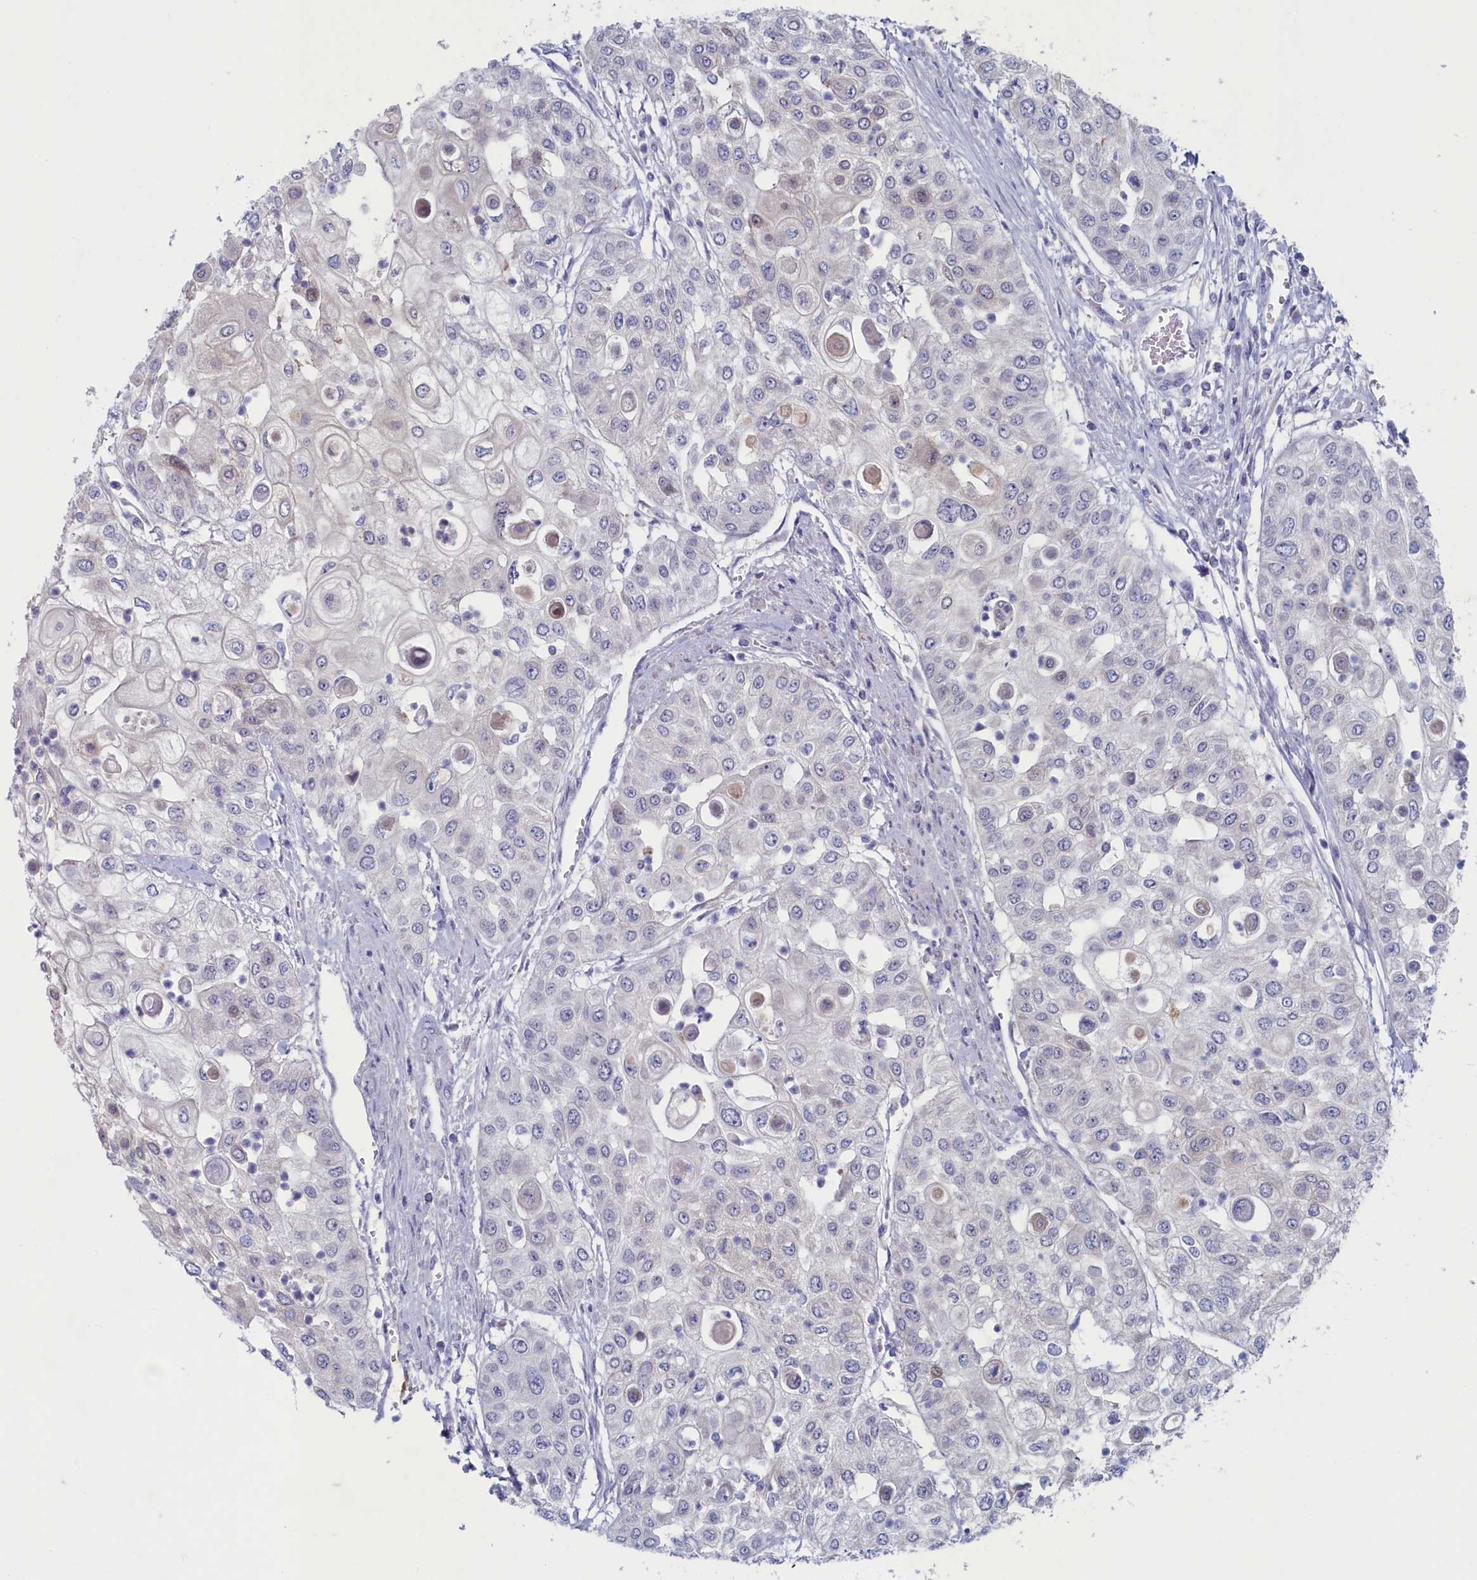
{"staining": {"intensity": "negative", "quantity": "none", "location": "none"}, "tissue": "urothelial cancer", "cell_type": "Tumor cells", "image_type": "cancer", "snomed": [{"axis": "morphology", "description": "Urothelial carcinoma, High grade"}, {"axis": "topography", "description": "Urinary bladder"}], "caption": "Tumor cells are negative for brown protein staining in high-grade urothelial carcinoma.", "gene": "WDR76", "patient": {"sex": "female", "age": 79}}